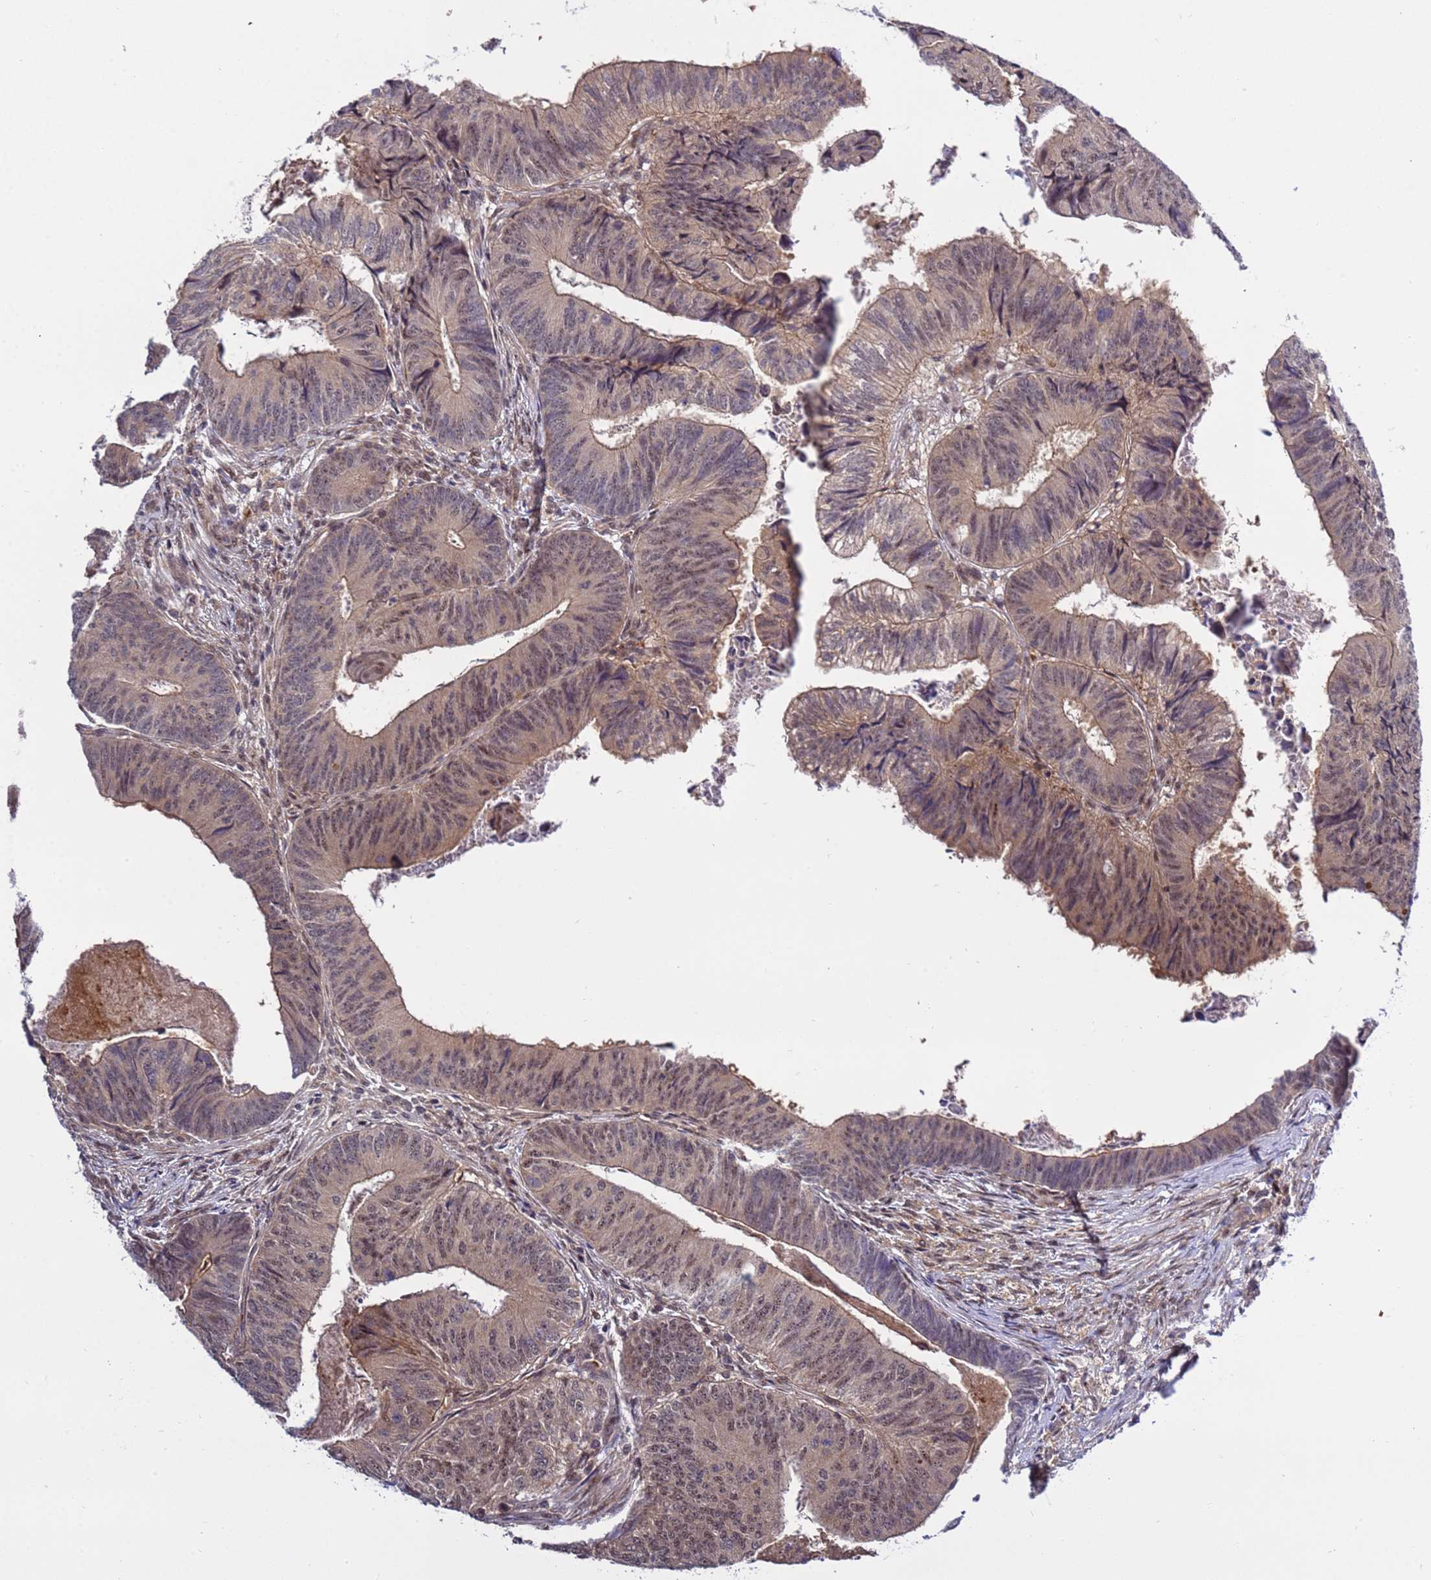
{"staining": {"intensity": "weak", "quantity": ">75%", "location": "cytoplasmic/membranous,nuclear"}, "tissue": "colorectal cancer", "cell_type": "Tumor cells", "image_type": "cancer", "snomed": [{"axis": "morphology", "description": "Adenocarcinoma, NOS"}, {"axis": "topography", "description": "Colon"}], "caption": "Immunohistochemistry (DAB (3,3'-diaminobenzidine)) staining of human colorectal cancer (adenocarcinoma) shows weak cytoplasmic/membranous and nuclear protein positivity in about >75% of tumor cells.", "gene": "GEN1", "patient": {"sex": "female", "age": 67}}